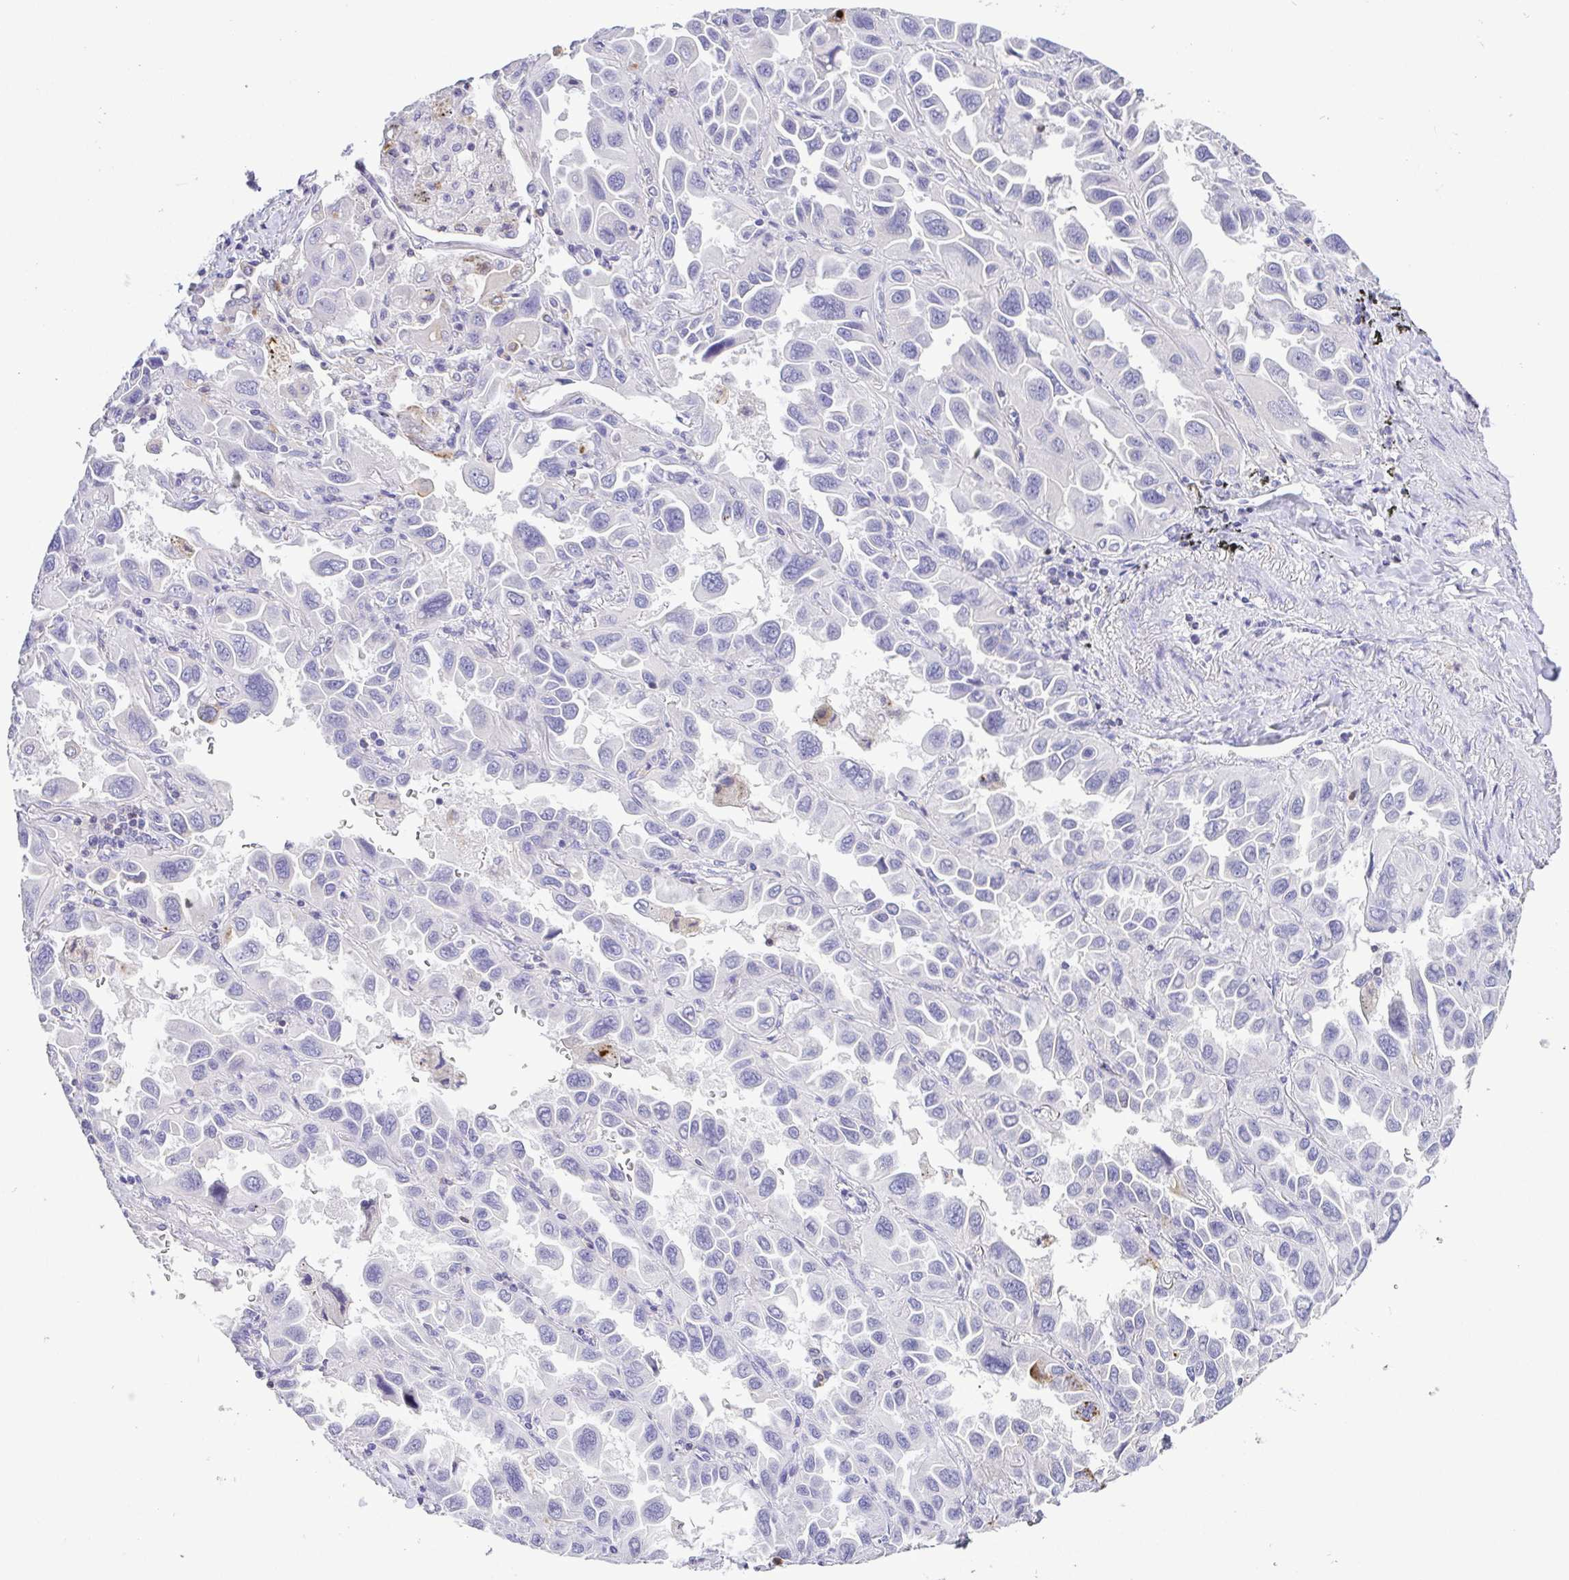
{"staining": {"intensity": "negative", "quantity": "none", "location": "none"}, "tissue": "lung cancer", "cell_type": "Tumor cells", "image_type": "cancer", "snomed": [{"axis": "morphology", "description": "Adenocarcinoma, NOS"}, {"axis": "topography", "description": "Lung"}], "caption": "Immunohistochemistry (IHC) photomicrograph of neoplastic tissue: lung cancer stained with DAB shows no significant protein expression in tumor cells.", "gene": "PGLYRP1", "patient": {"sex": "male", "age": 64}}